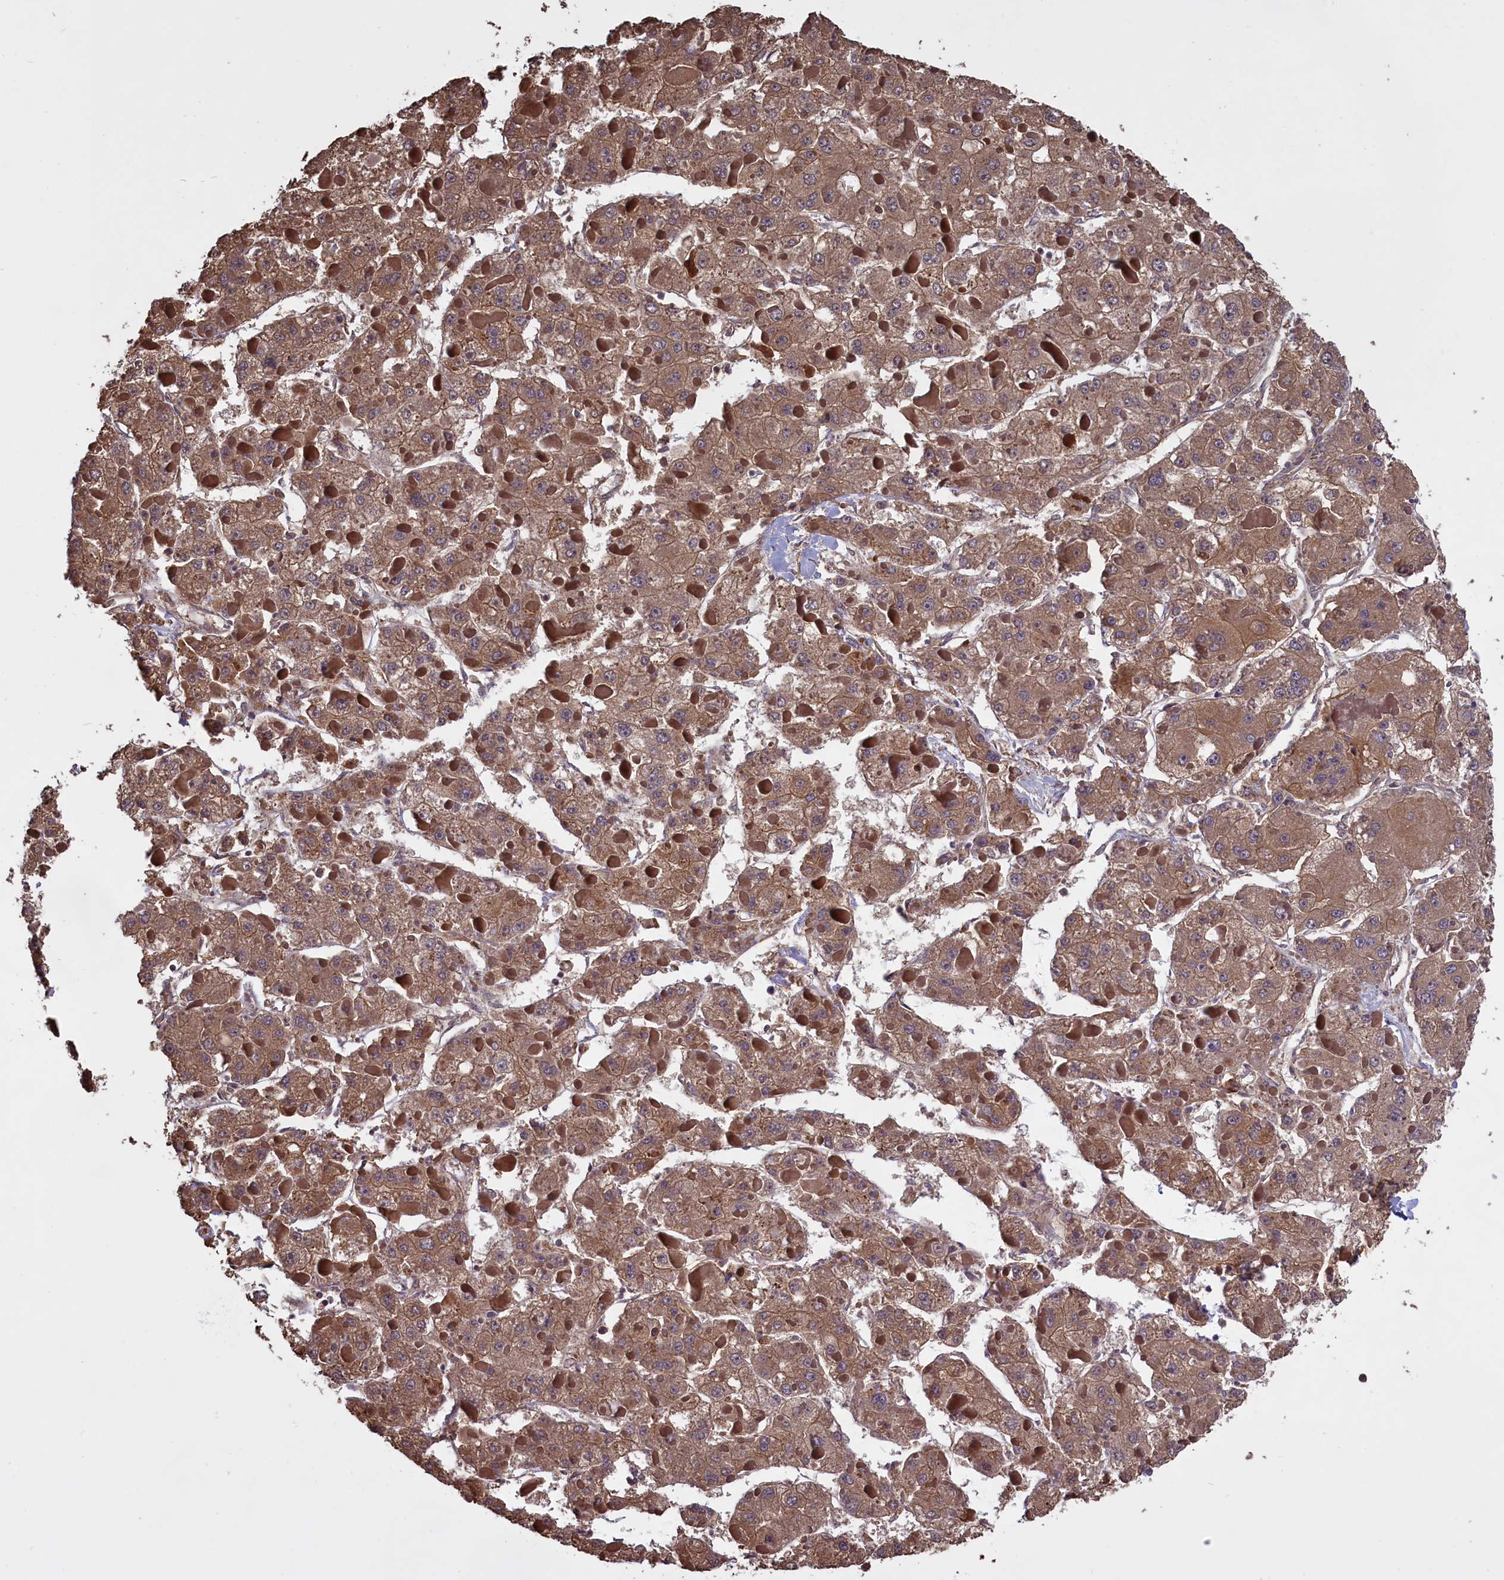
{"staining": {"intensity": "moderate", "quantity": ">75%", "location": "cytoplasmic/membranous"}, "tissue": "liver cancer", "cell_type": "Tumor cells", "image_type": "cancer", "snomed": [{"axis": "morphology", "description": "Carcinoma, Hepatocellular, NOS"}, {"axis": "topography", "description": "Liver"}], "caption": "An IHC photomicrograph of neoplastic tissue is shown. Protein staining in brown highlights moderate cytoplasmic/membranous positivity in liver hepatocellular carcinoma within tumor cells. (brown staining indicates protein expression, while blue staining denotes nuclei).", "gene": "DENND1B", "patient": {"sex": "female", "age": 73}}